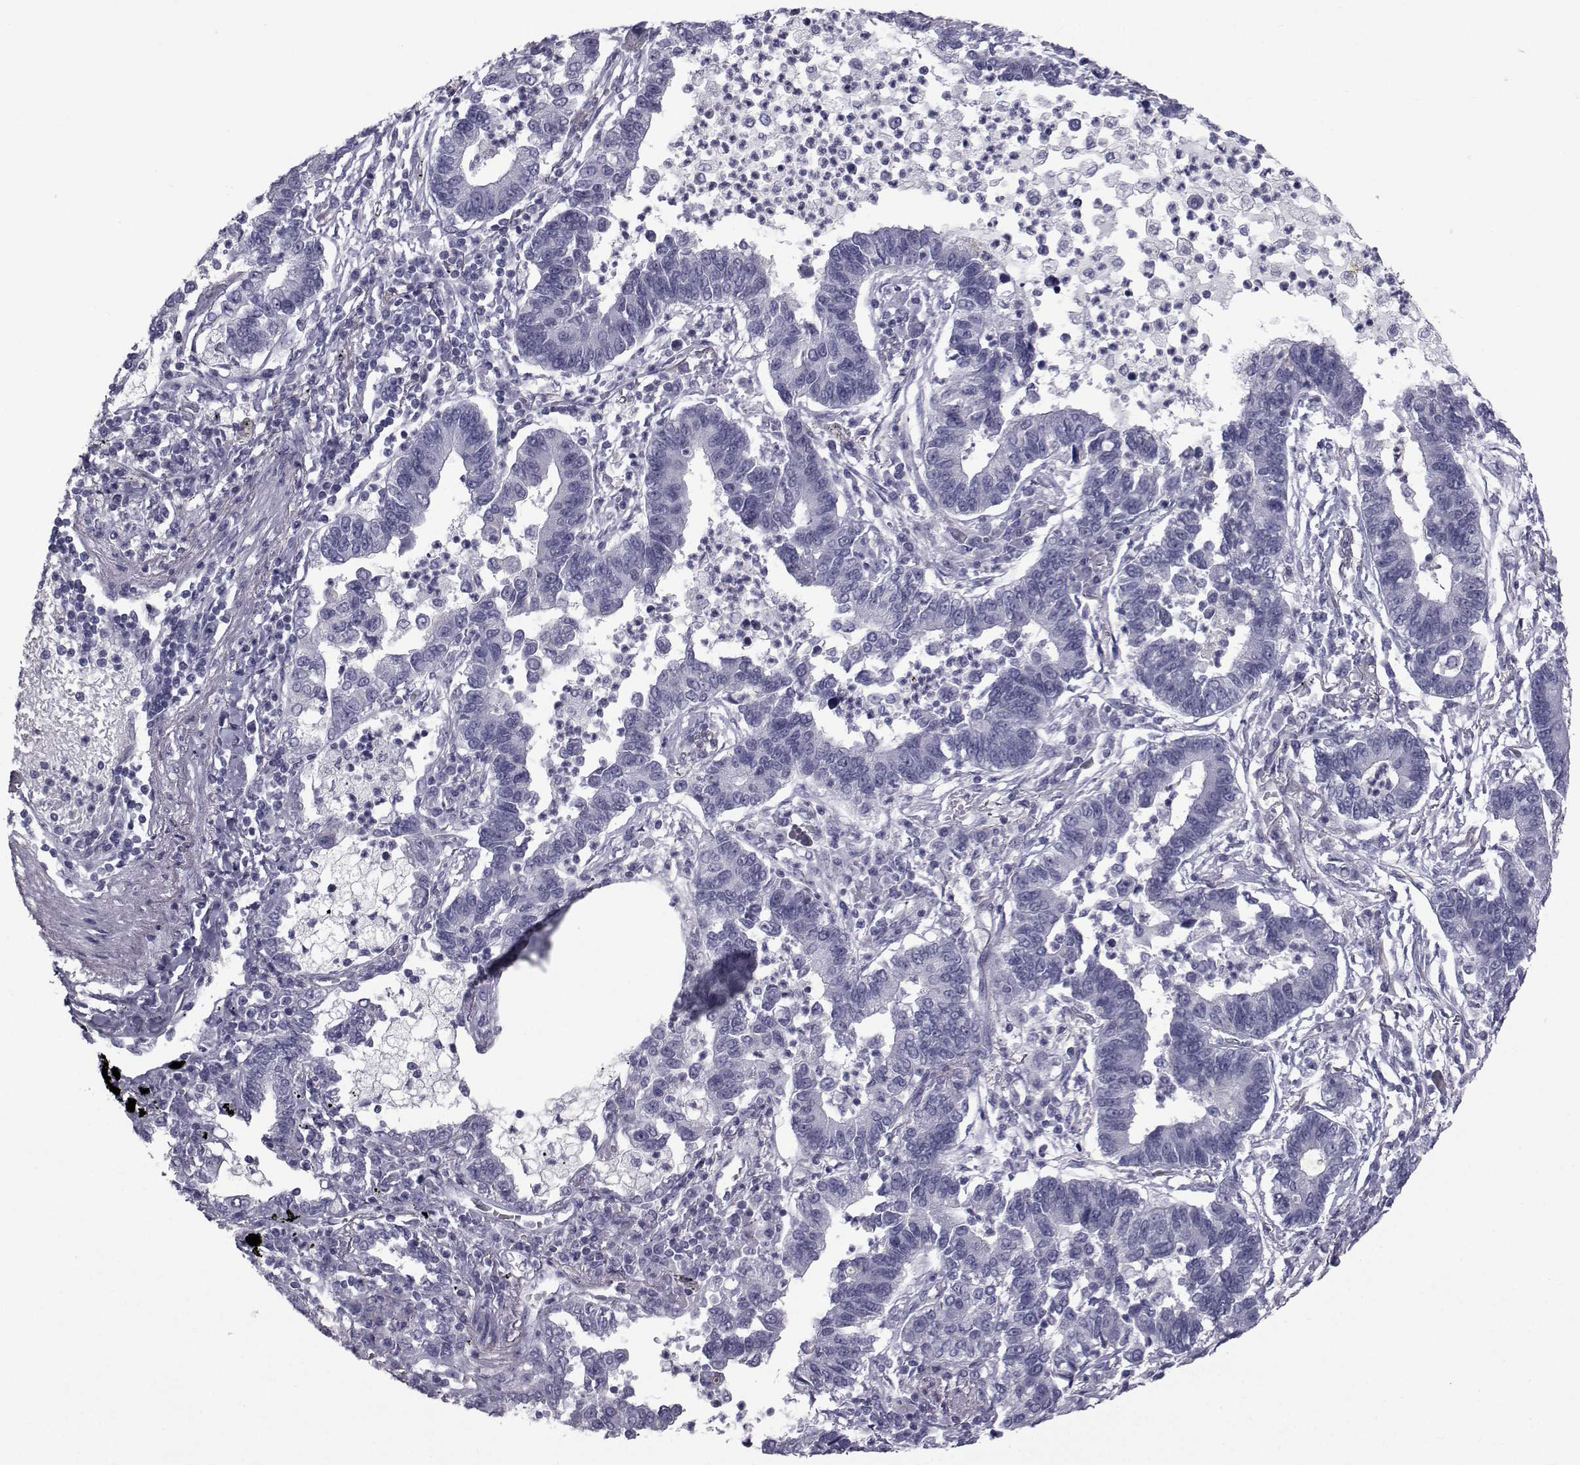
{"staining": {"intensity": "negative", "quantity": "none", "location": "none"}, "tissue": "lung cancer", "cell_type": "Tumor cells", "image_type": "cancer", "snomed": [{"axis": "morphology", "description": "Adenocarcinoma, NOS"}, {"axis": "topography", "description": "Lung"}], "caption": "Immunohistochemical staining of lung adenocarcinoma displays no significant positivity in tumor cells. (DAB IHC, high magnification).", "gene": "FDXR", "patient": {"sex": "female", "age": 57}}